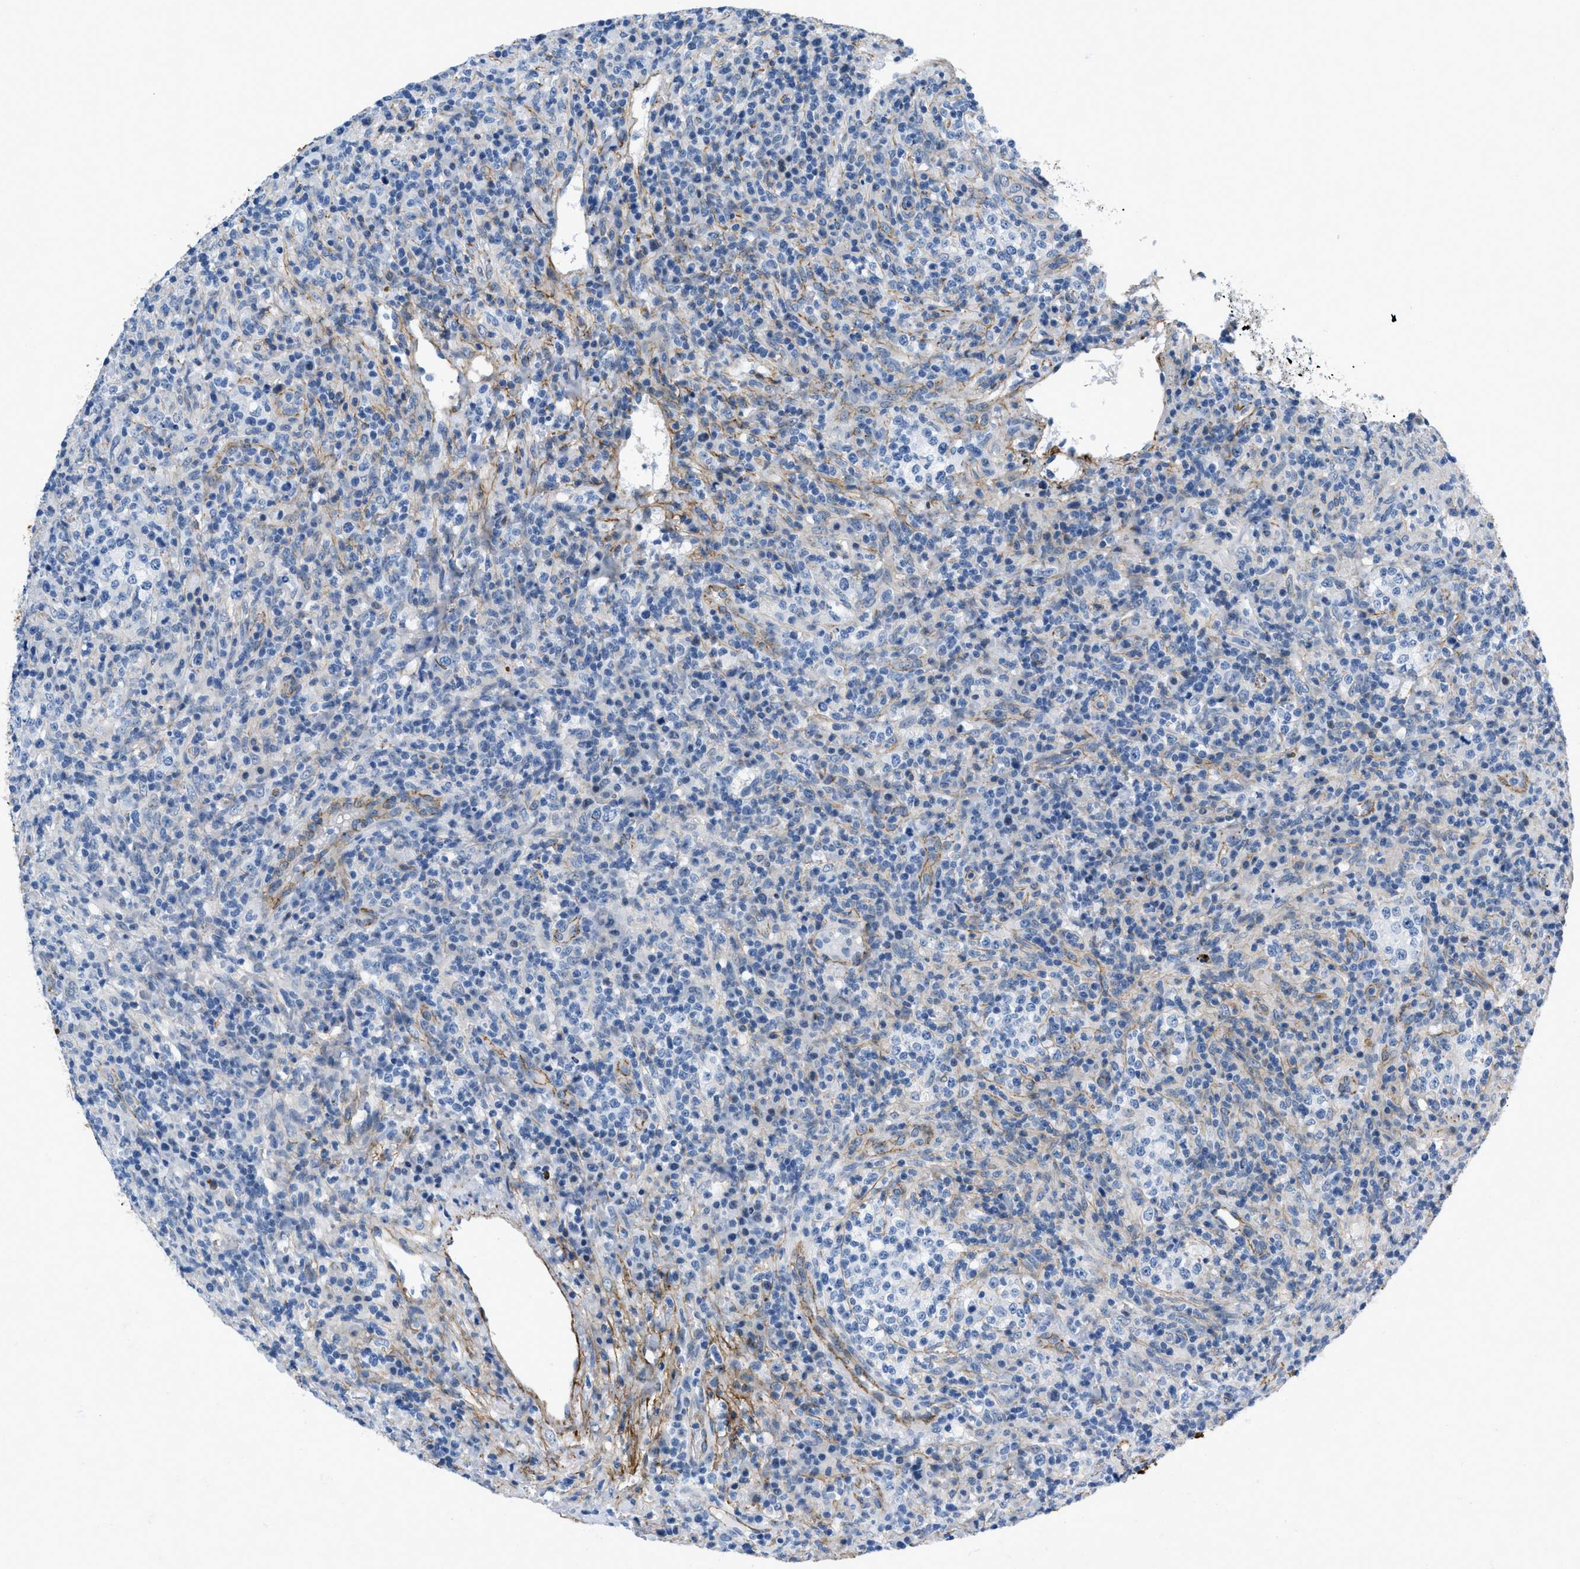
{"staining": {"intensity": "negative", "quantity": "none", "location": "none"}, "tissue": "lymphoma", "cell_type": "Tumor cells", "image_type": "cancer", "snomed": [{"axis": "morphology", "description": "Malignant lymphoma, non-Hodgkin's type, High grade"}, {"axis": "topography", "description": "Lymph node"}], "caption": "Lymphoma stained for a protein using immunohistochemistry demonstrates no positivity tumor cells.", "gene": "FBN1", "patient": {"sex": "female", "age": 76}}